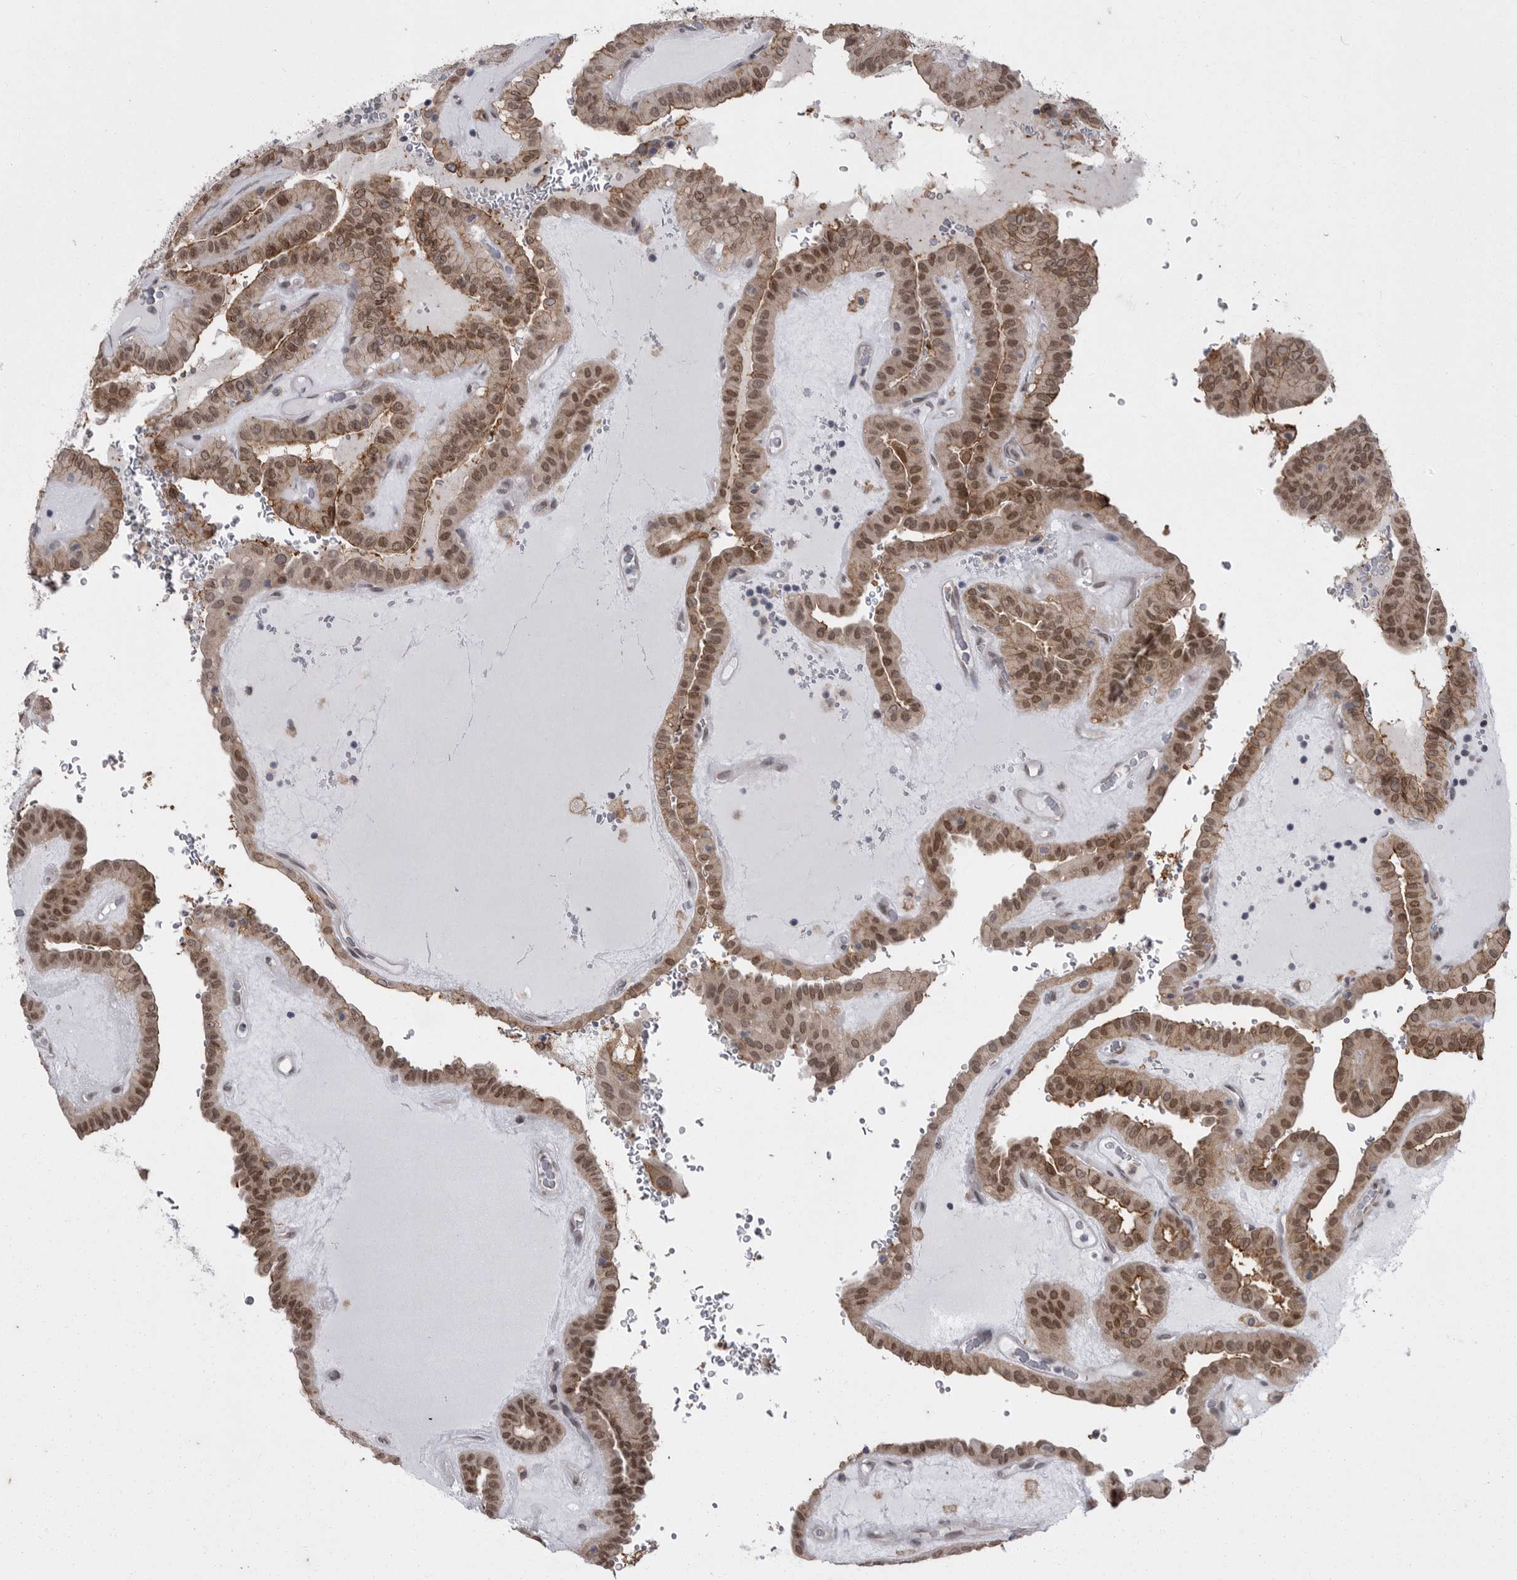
{"staining": {"intensity": "moderate", "quantity": ">75%", "location": "cytoplasmic/membranous,nuclear"}, "tissue": "thyroid cancer", "cell_type": "Tumor cells", "image_type": "cancer", "snomed": [{"axis": "morphology", "description": "Papillary adenocarcinoma, NOS"}, {"axis": "topography", "description": "Thyroid gland"}], "caption": "Immunohistochemical staining of human thyroid cancer (papillary adenocarcinoma) shows medium levels of moderate cytoplasmic/membranous and nuclear expression in about >75% of tumor cells.", "gene": "ABL1", "patient": {"sex": "male", "age": 77}}